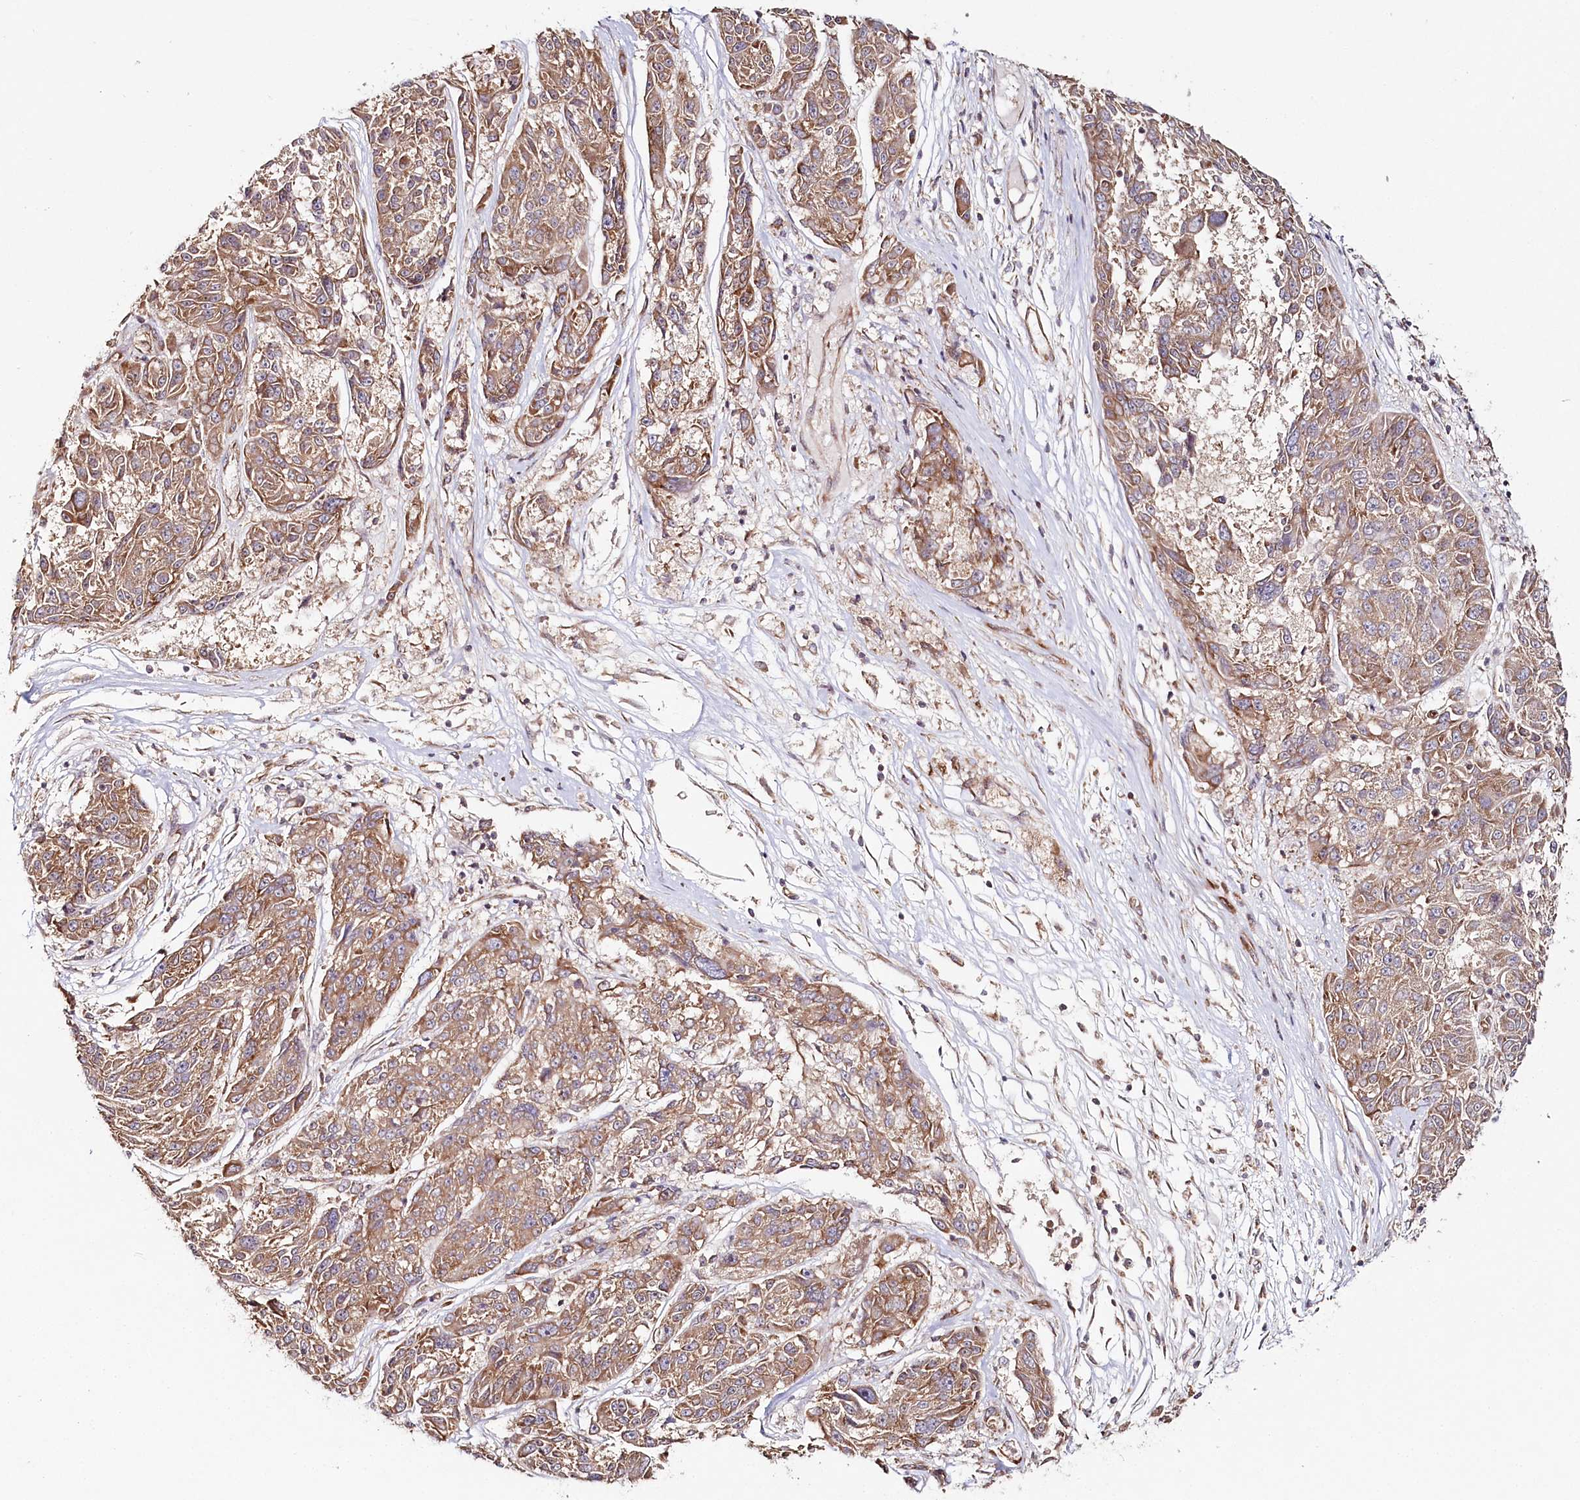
{"staining": {"intensity": "moderate", "quantity": ">75%", "location": "cytoplasmic/membranous"}, "tissue": "melanoma", "cell_type": "Tumor cells", "image_type": "cancer", "snomed": [{"axis": "morphology", "description": "Malignant melanoma, NOS"}, {"axis": "topography", "description": "Skin"}], "caption": "Human melanoma stained with a brown dye exhibits moderate cytoplasmic/membranous positive staining in approximately >75% of tumor cells.", "gene": "OTUD4", "patient": {"sex": "male", "age": 53}}